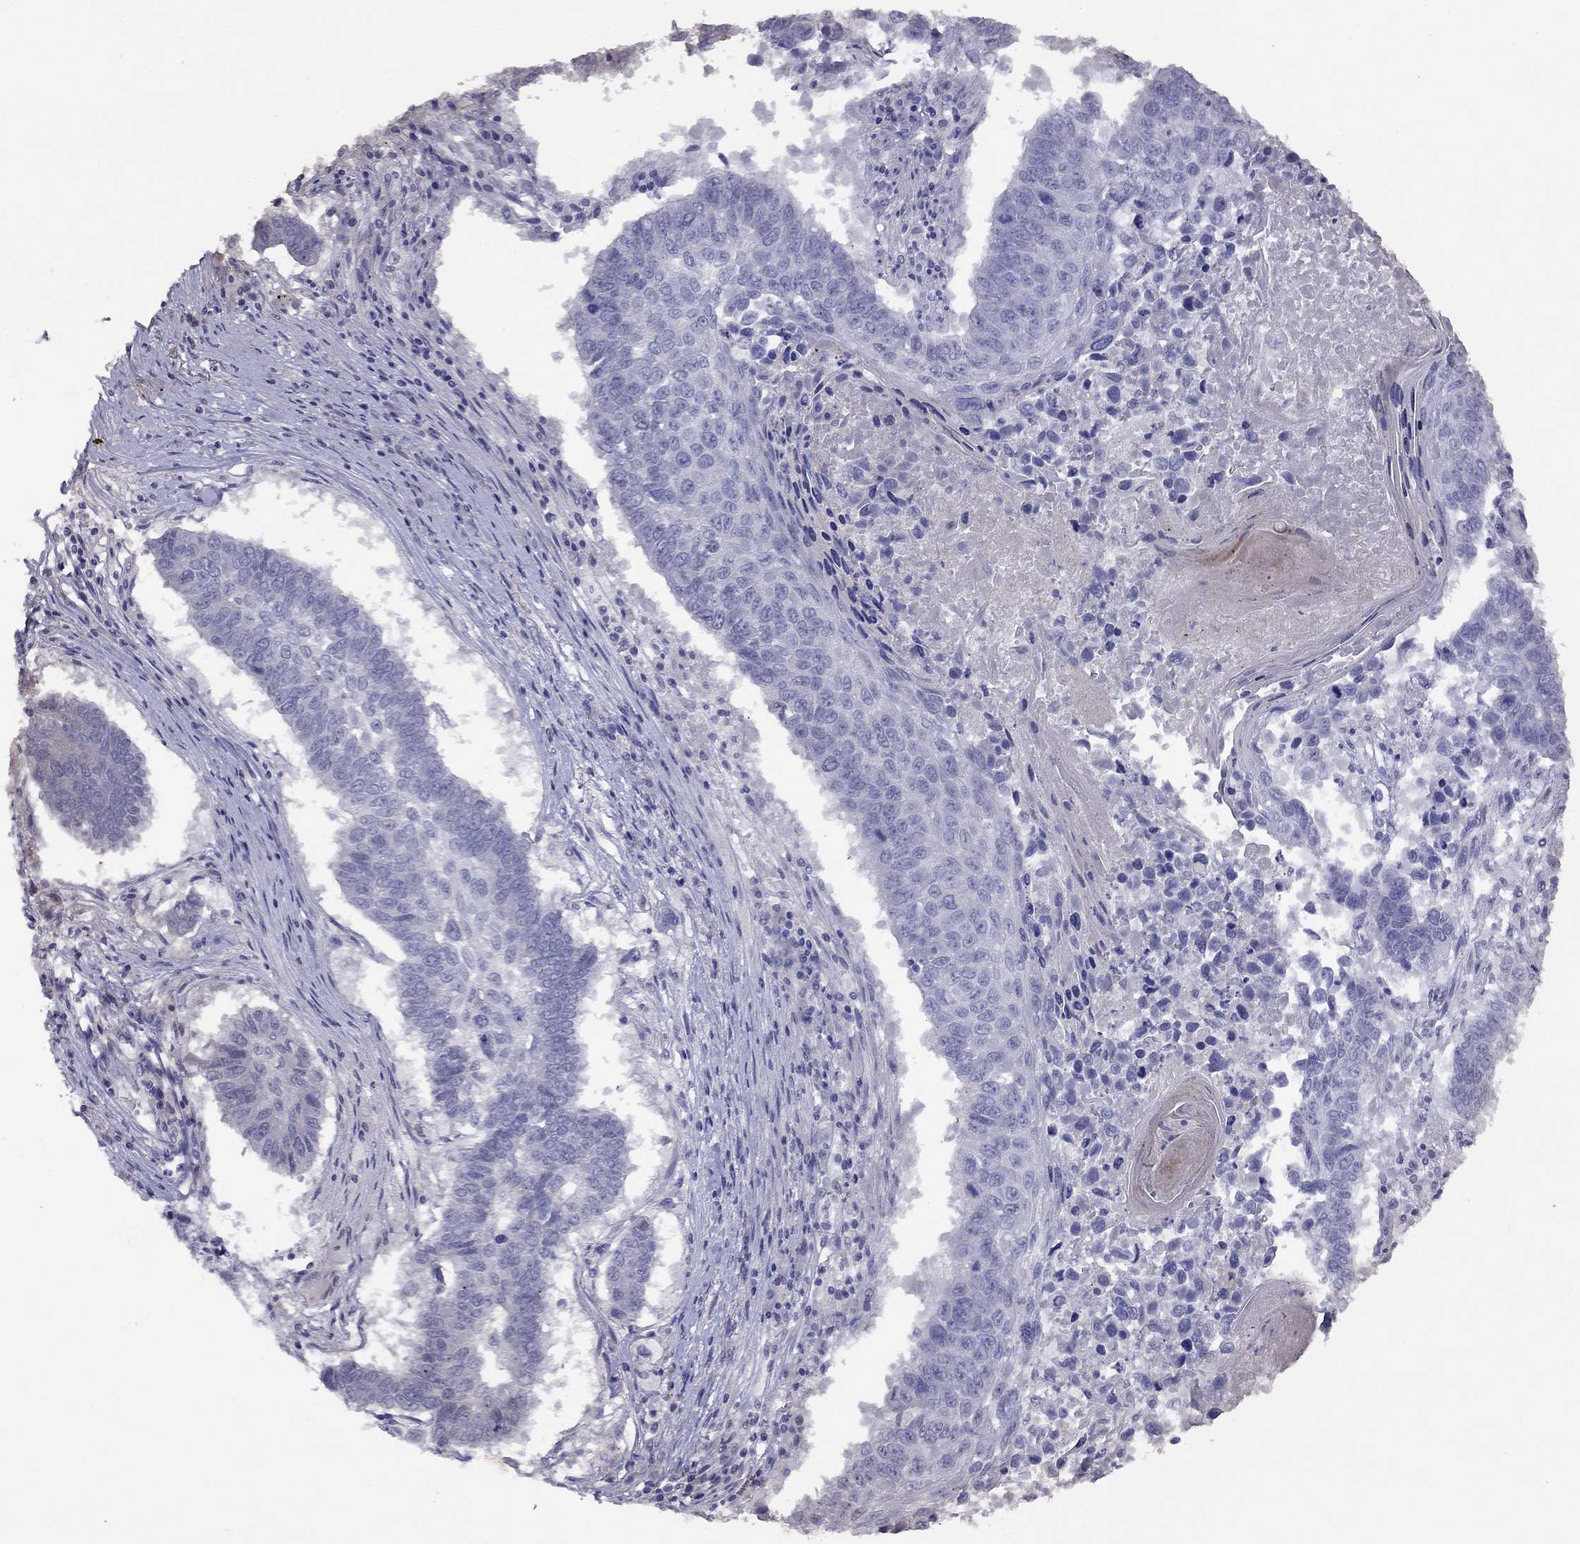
{"staining": {"intensity": "negative", "quantity": "none", "location": "none"}, "tissue": "lung cancer", "cell_type": "Tumor cells", "image_type": "cancer", "snomed": [{"axis": "morphology", "description": "Squamous cell carcinoma, NOS"}, {"axis": "topography", "description": "Lung"}], "caption": "Immunohistochemistry of lung squamous cell carcinoma displays no staining in tumor cells. (DAB (3,3'-diaminobenzidine) immunohistochemistry (IHC) visualized using brightfield microscopy, high magnification).", "gene": "SLC30A8", "patient": {"sex": "male", "age": 73}}